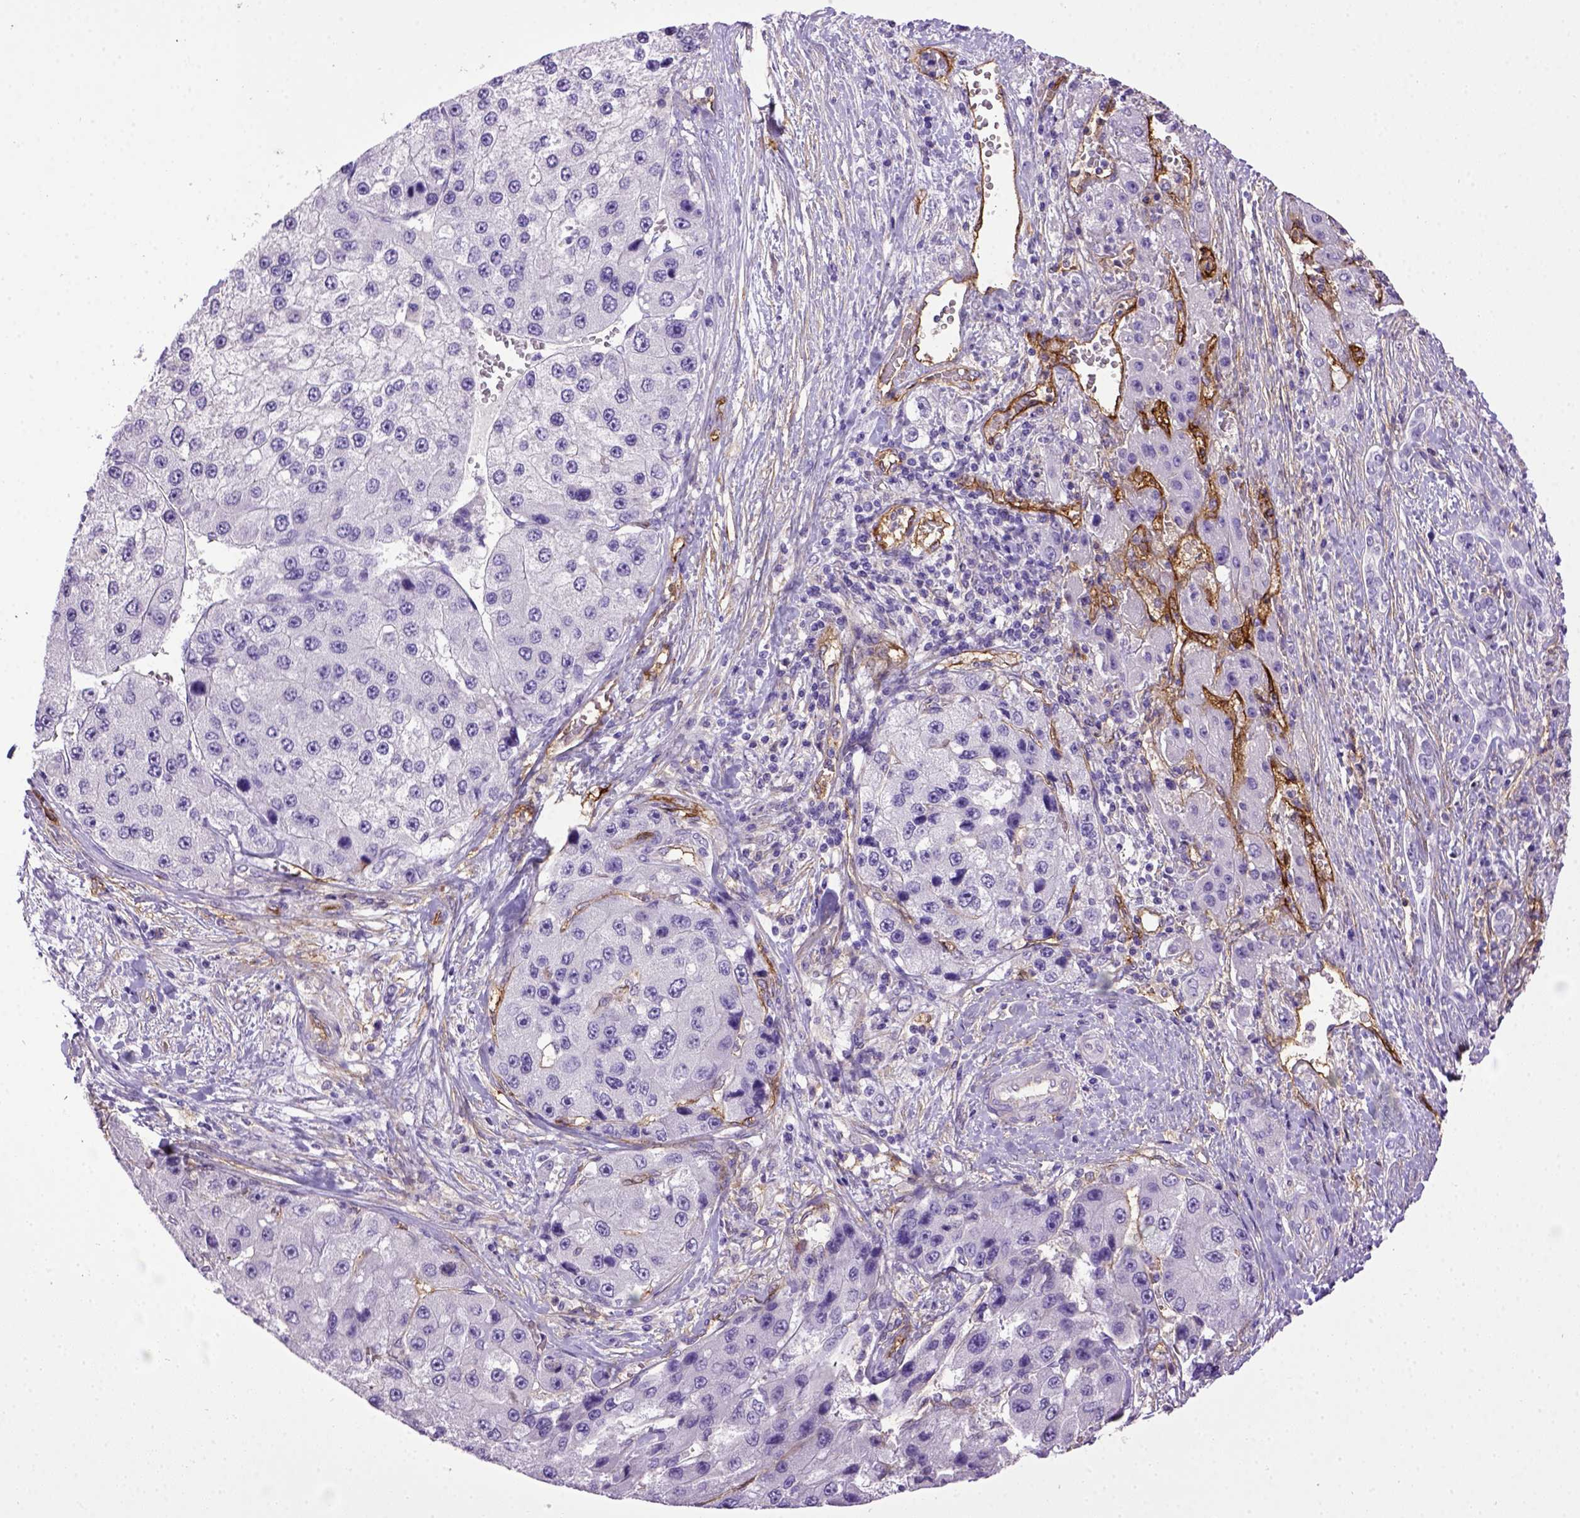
{"staining": {"intensity": "negative", "quantity": "none", "location": "none"}, "tissue": "liver cancer", "cell_type": "Tumor cells", "image_type": "cancer", "snomed": [{"axis": "morphology", "description": "Carcinoma, Hepatocellular, NOS"}, {"axis": "topography", "description": "Liver"}], "caption": "Immunohistochemistry histopathology image of neoplastic tissue: liver cancer stained with DAB (3,3'-diaminobenzidine) reveals no significant protein expression in tumor cells. (Stains: DAB (3,3'-diaminobenzidine) immunohistochemistry (IHC) with hematoxylin counter stain, Microscopy: brightfield microscopy at high magnification).", "gene": "ENG", "patient": {"sex": "female", "age": 73}}